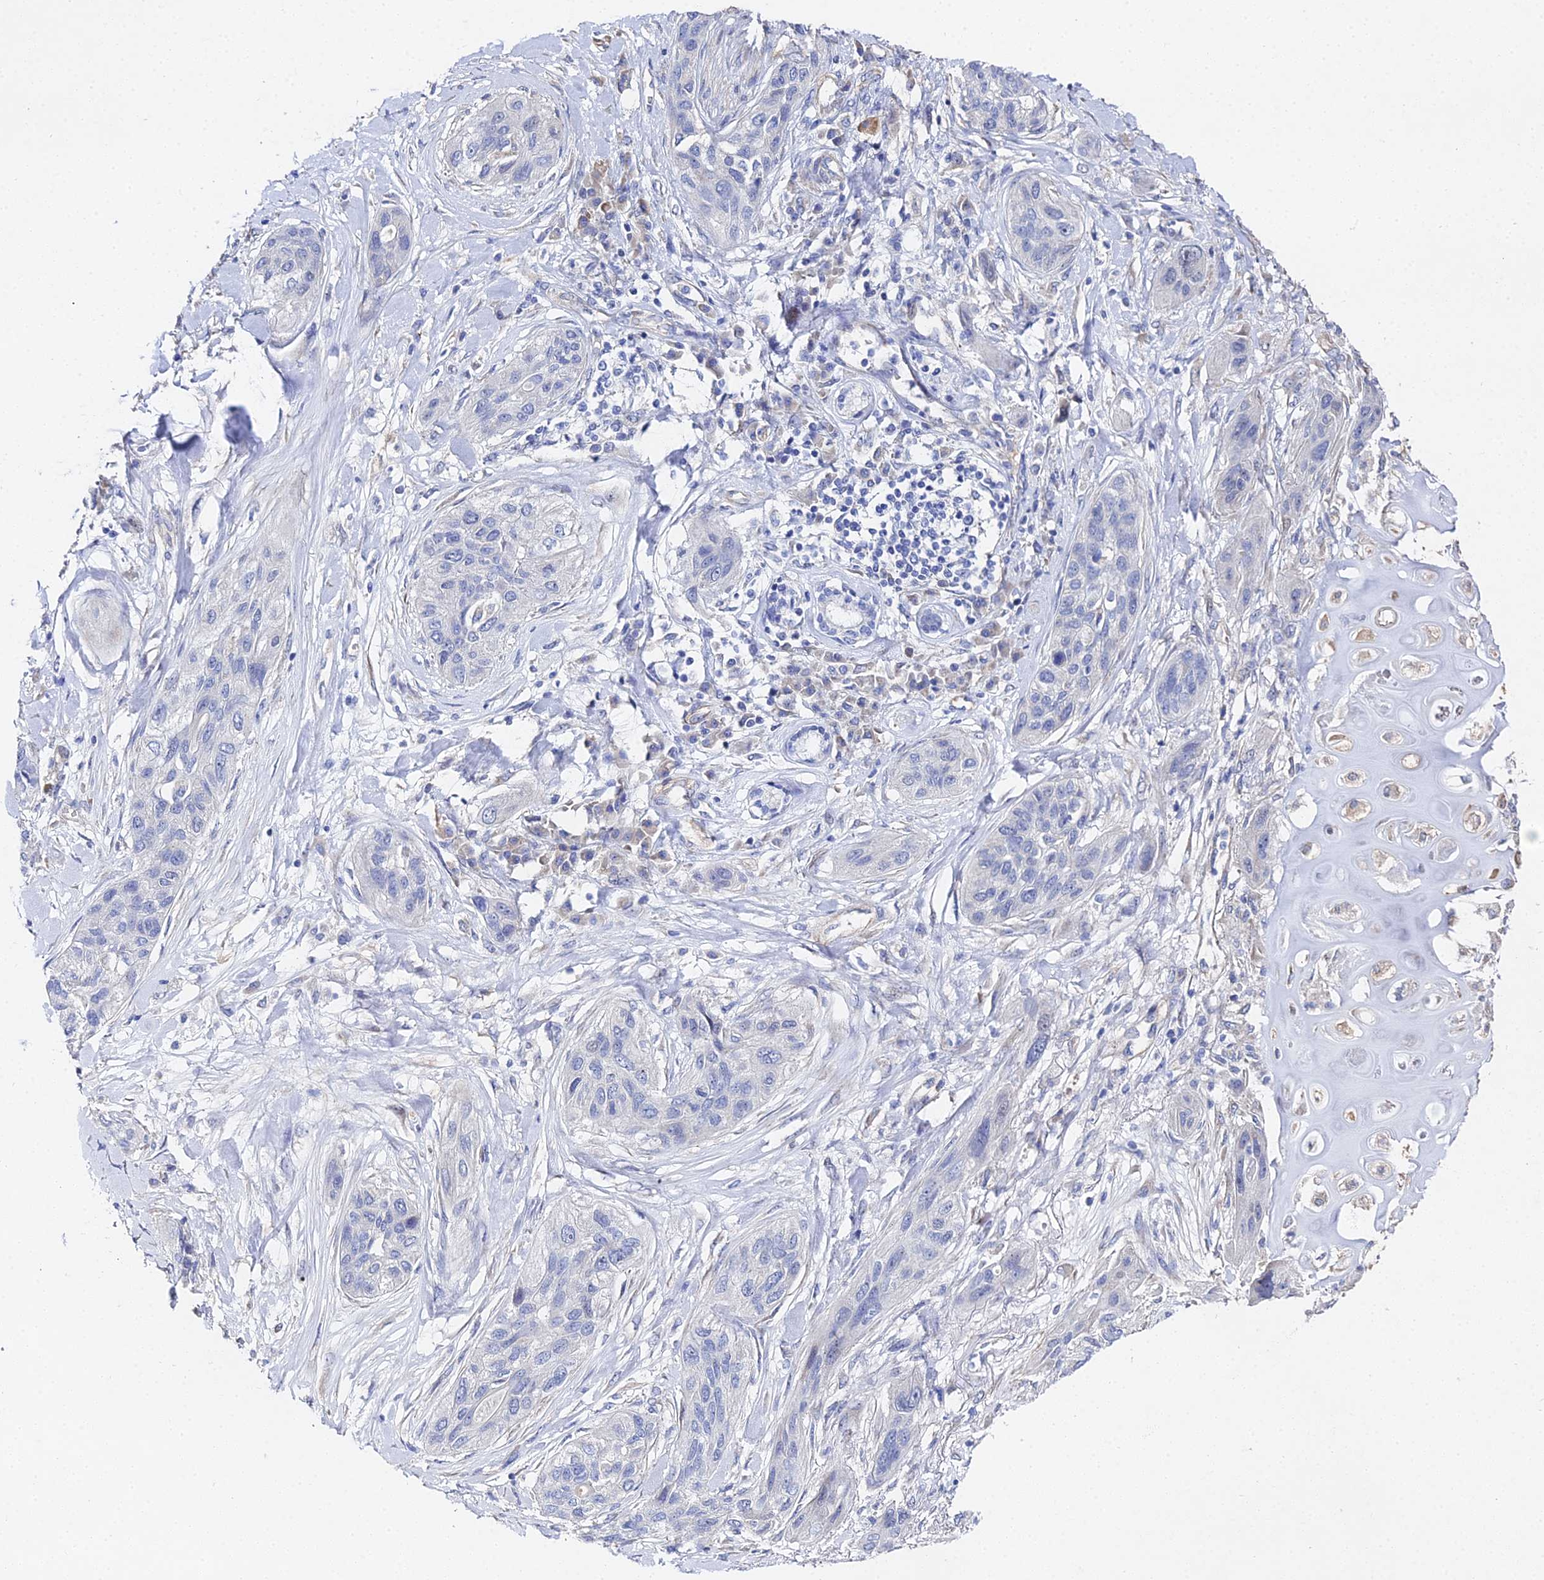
{"staining": {"intensity": "negative", "quantity": "none", "location": "none"}, "tissue": "lung cancer", "cell_type": "Tumor cells", "image_type": "cancer", "snomed": [{"axis": "morphology", "description": "Squamous cell carcinoma, NOS"}, {"axis": "topography", "description": "Lung"}], "caption": "Tumor cells show no significant expression in lung cancer.", "gene": "ENSG00000268674", "patient": {"sex": "female", "age": 70}}